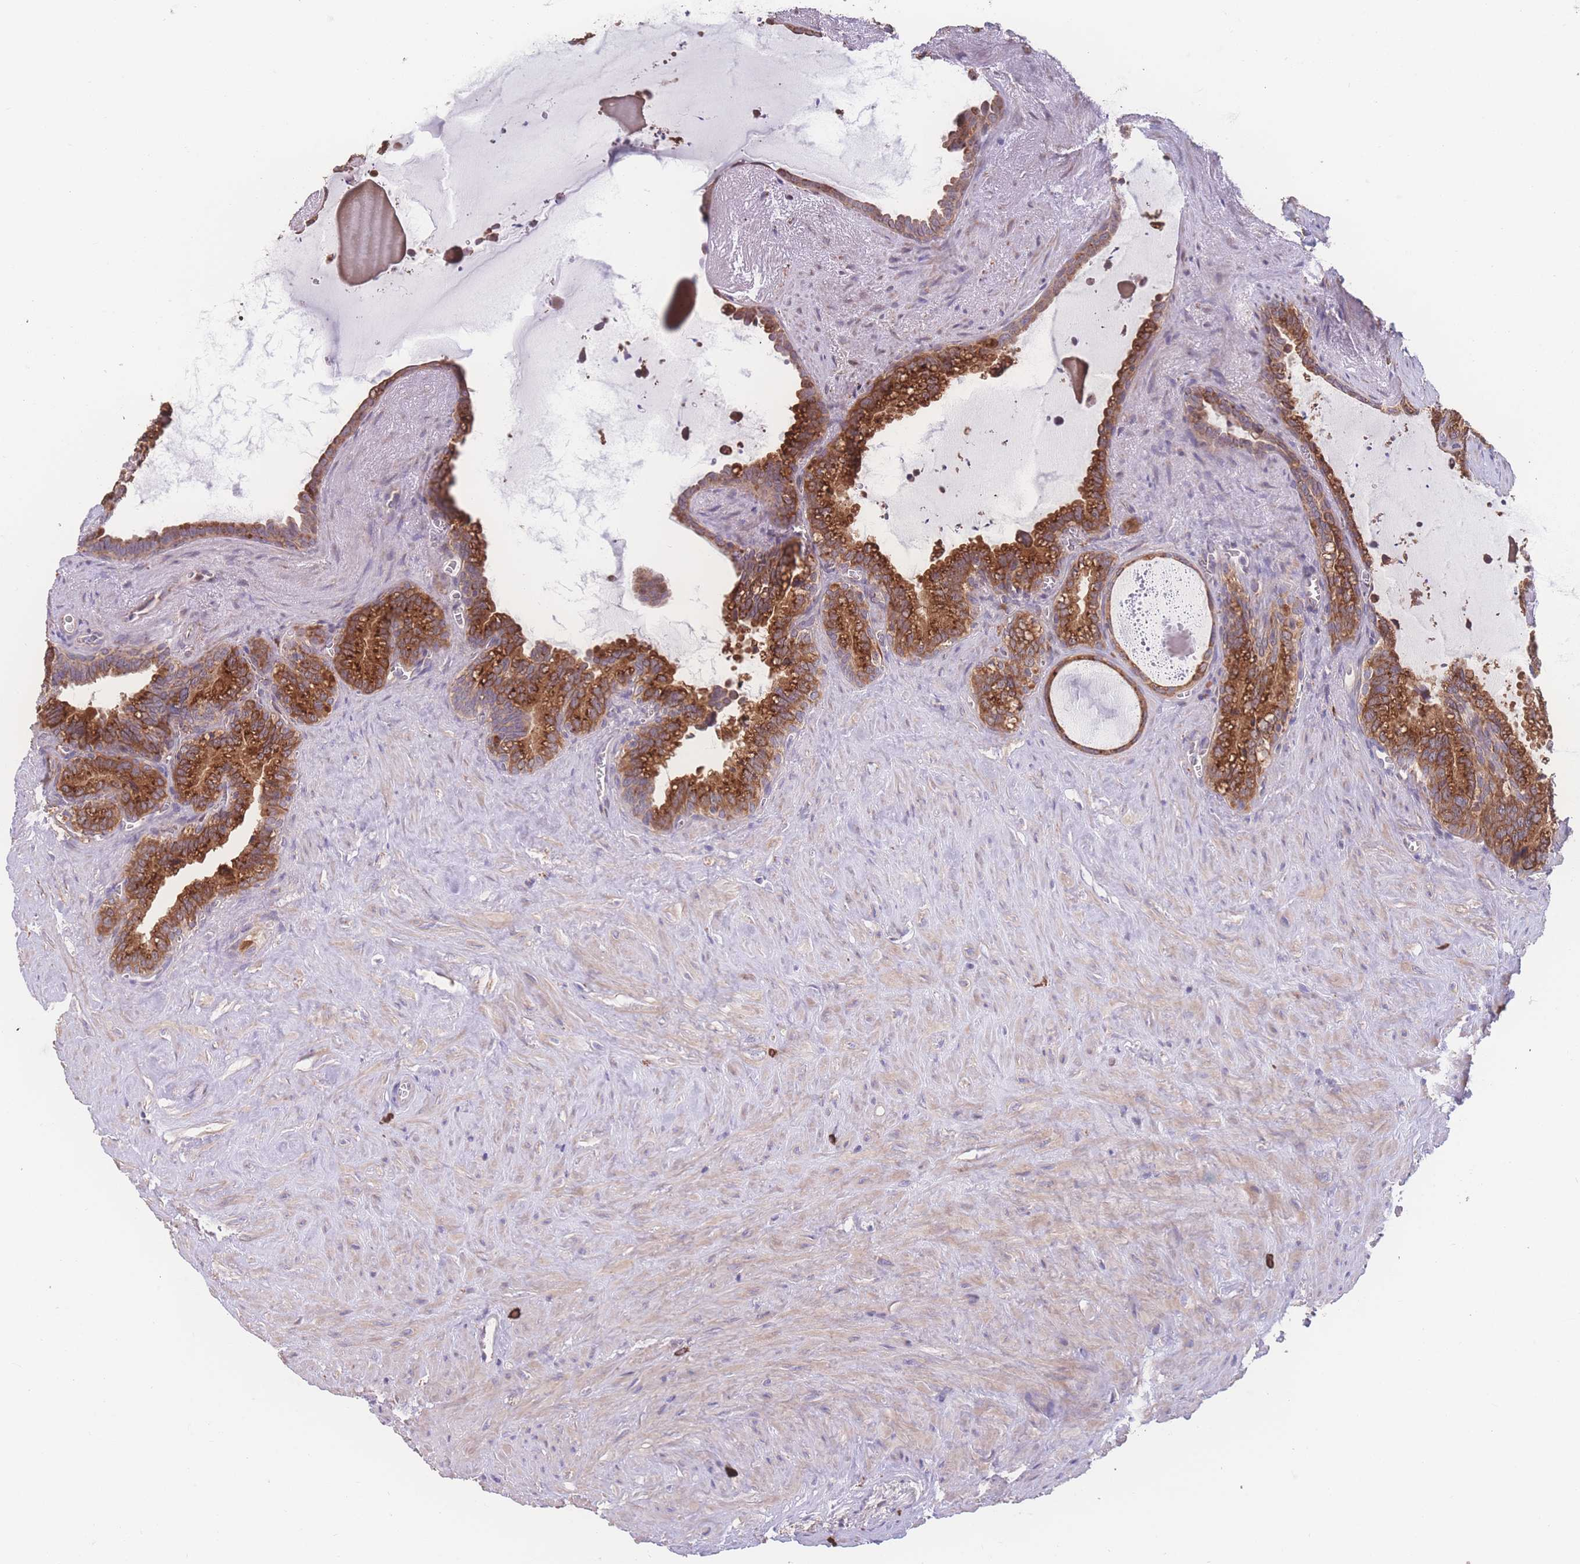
{"staining": {"intensity": "strong", "quantity": ">75%", "location": "cytoplasmic/membranous"}, "tissue": "seminal vesicle", "cell_type": "Glandular cells", "image_type": "normal", "snomed": [{"axis": "morphology", "description": "Normal tissue, NOS"}, {"axis": "topography", "description": "Prostate"}, {"axis": "topography", "description": "Seminal veicle"}], "caption": "Seminal vesicle stained with IHC exhibits strong cytoplasmic/membranous positivity in about >75% of glandular cells. Nuclei are stained in blue.", "gene": "SGSM3", "patient": {"sex": "male", "age": 58}}